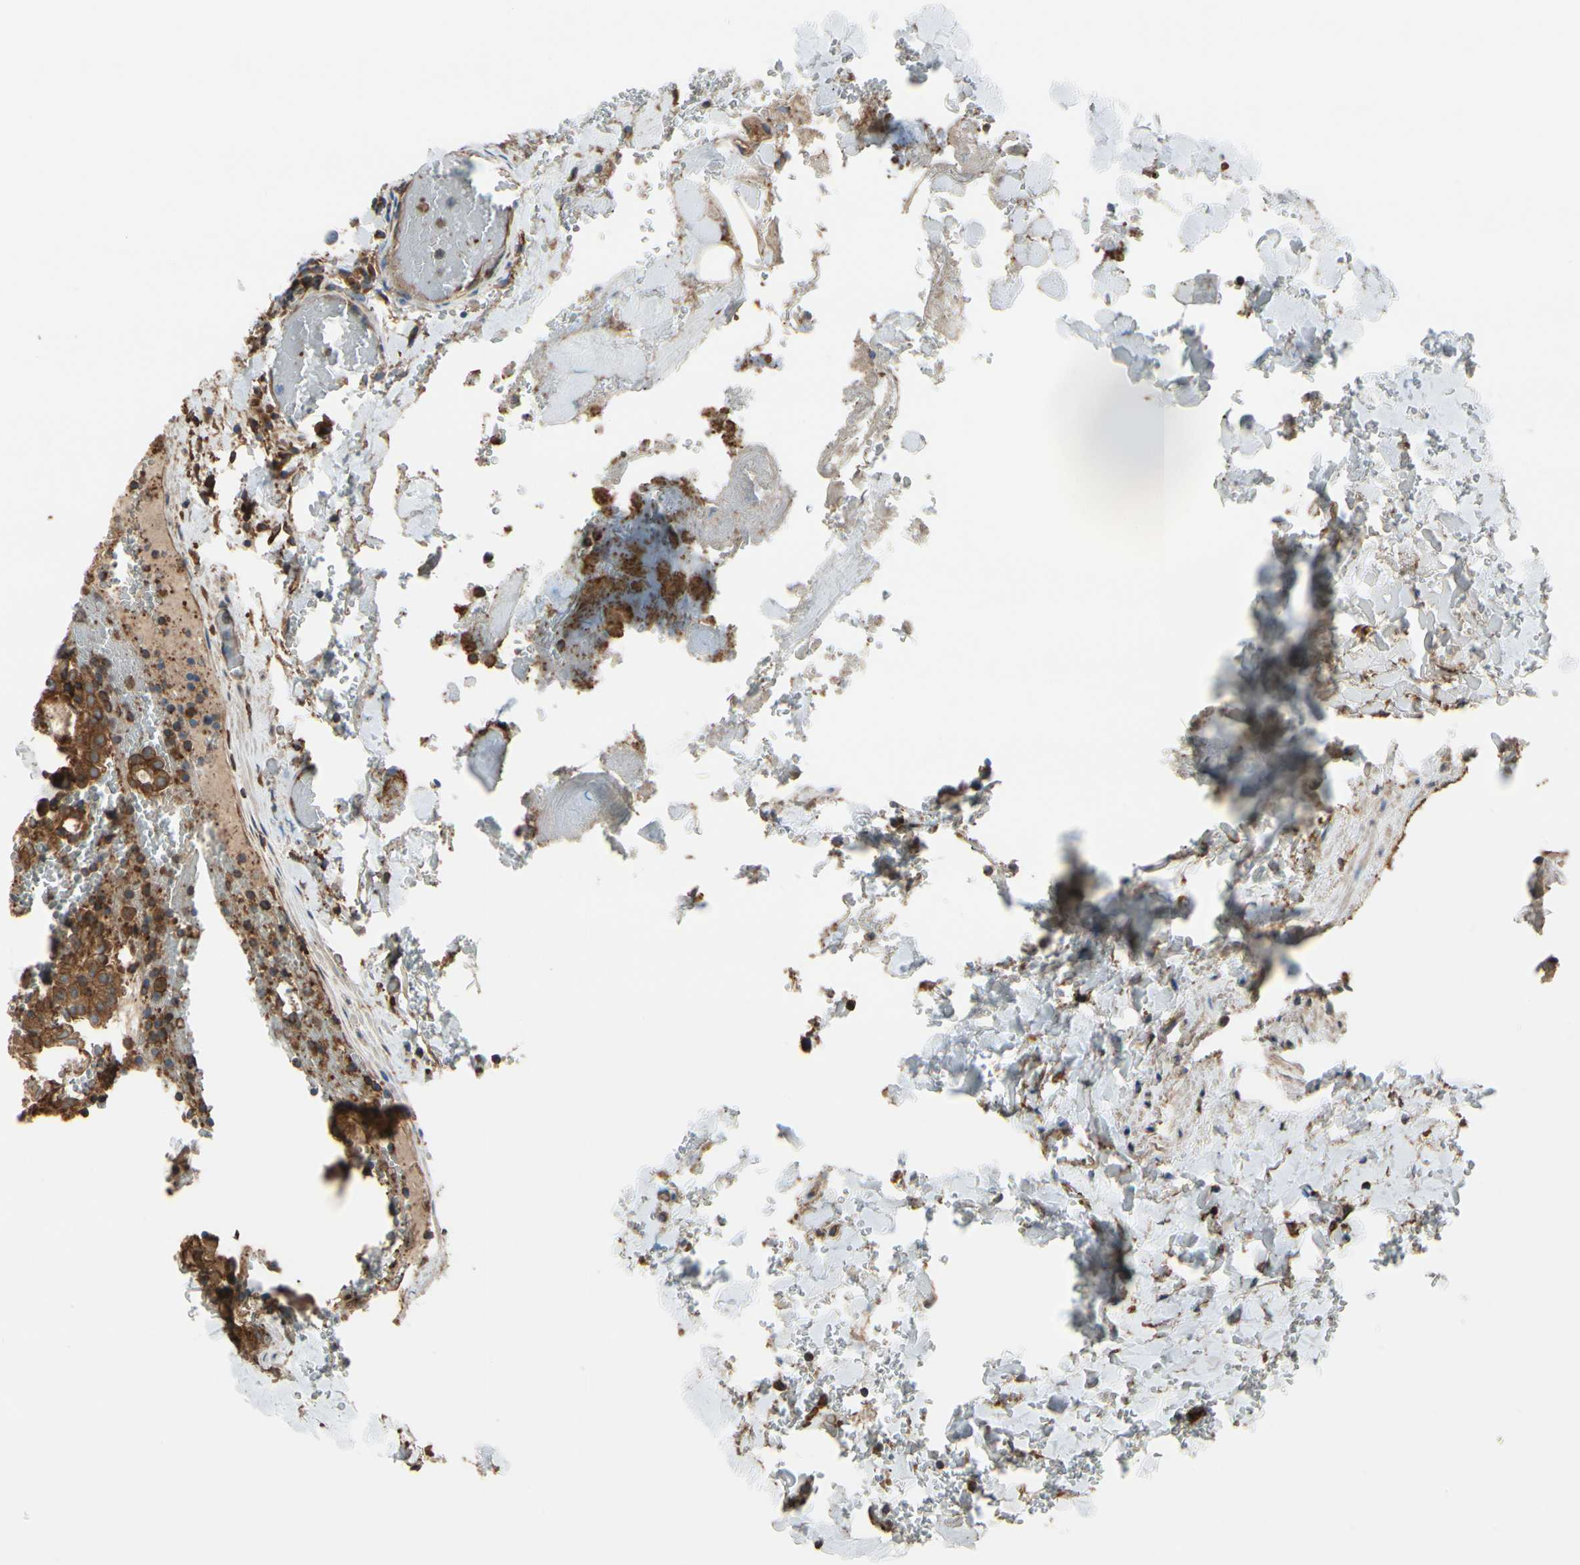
{"staining": {"intensity": "strong", "quantity": ">75%", "location": "cytoplasmic/membranous"}, "tissue": "thyroid cancer", "cell_type": "Tumor cells", "image_type": "cancer", "snomed": [{"axis": "morphology", "description": "Normal tissue, NOS"}, {"axis": "morphology", "description": "Papillary adenocarcinoma, NOS"}, {"axis": "topography", "description": "Thyroid gland"}], "caption": "Thyroid papillary adenocarcinoma tissue exhibits strong cytoplasmic/membranous staining in approximately >75% of tumor cells", "gene": "EPS15", "patient": {"sex": "female", "age": 30}}